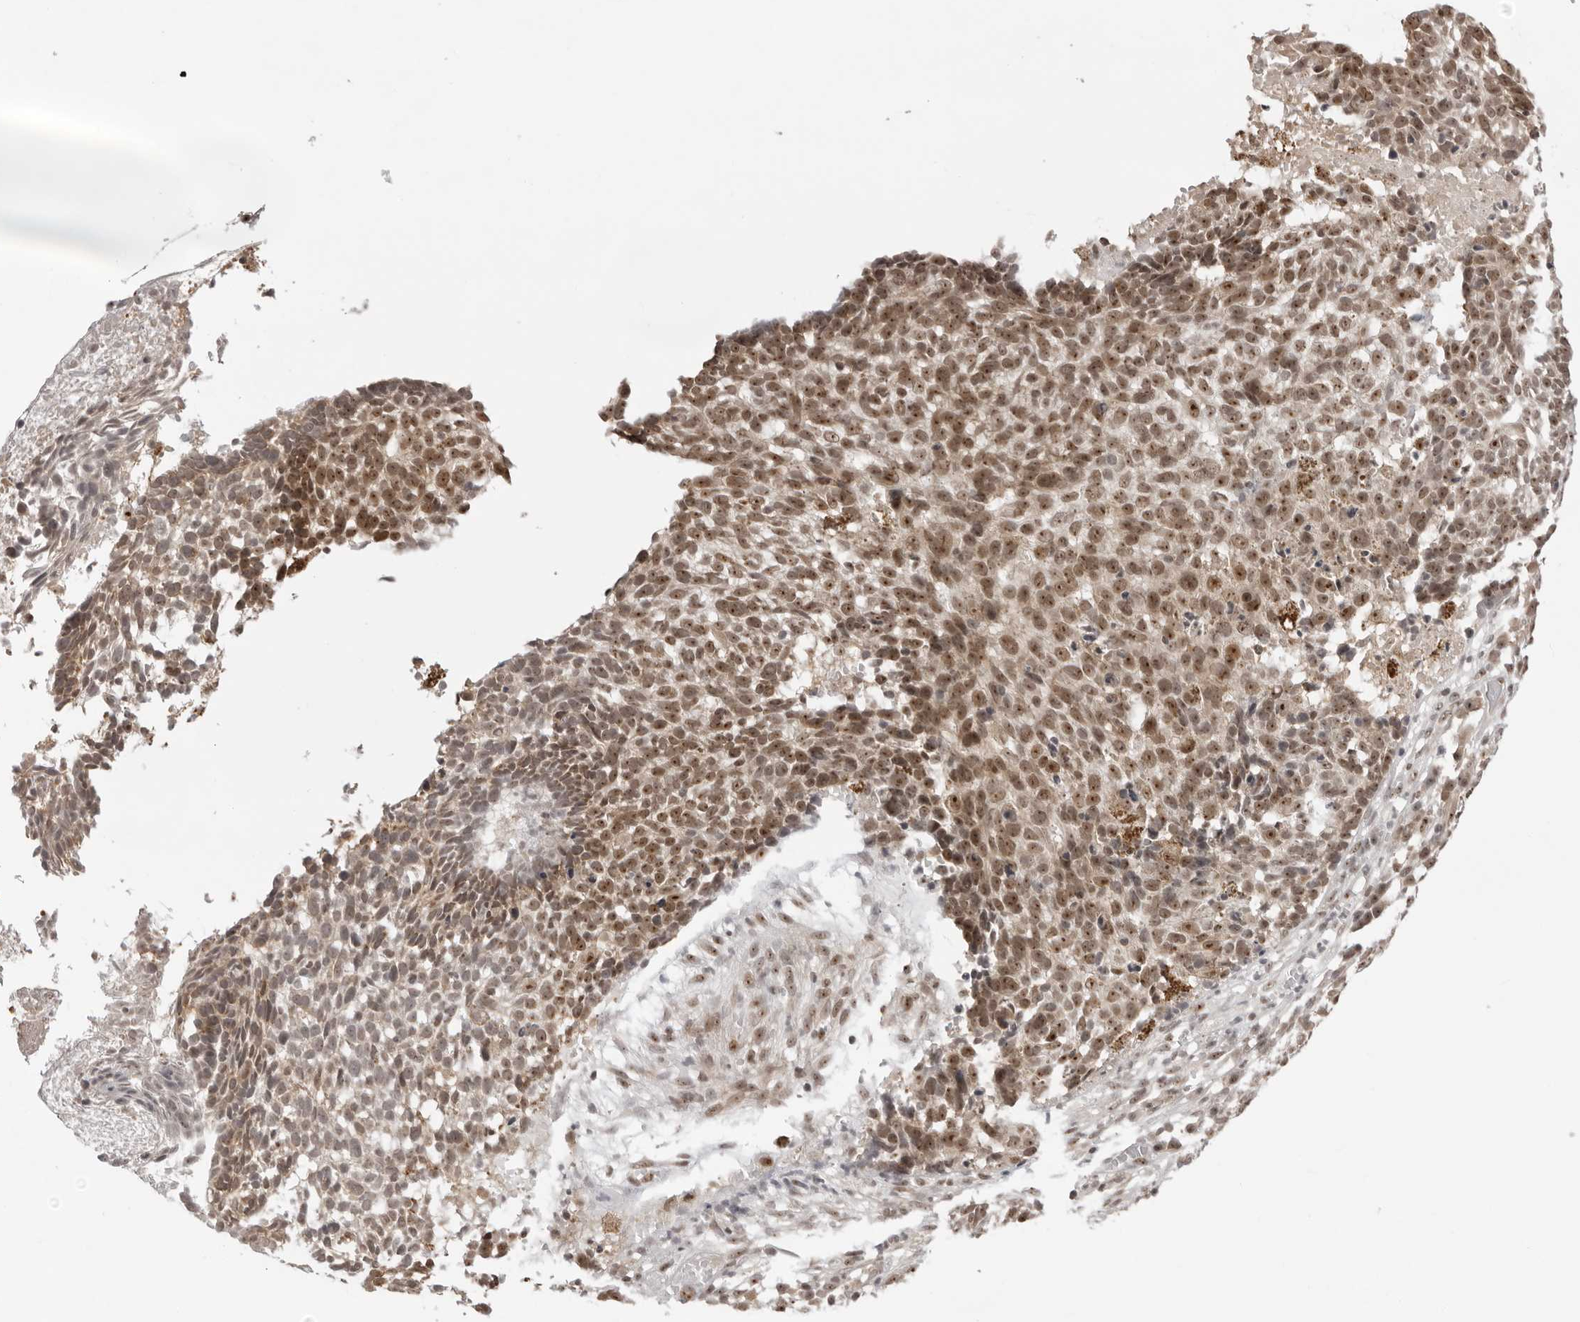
{"staining": {"intensity": "moderate", "quantity": ">75%", "location": "cytoplasmic/membranous,nuclear"}, "tissue": "skin cancer", "cell_type": "Tumor cells", "image_type": "cancer", "snomed": [{"axis": "morphology", "description": "Basal cell carcinoma"}, {"axis": "topography", "description": "Skin"}], "caption": "Immunohistochemistry of skin cancer displays medium levels of moderate cytoplasmic/membranous and nuclear expression in about >75% of tumor cells. The staining was performed using DAB to visualize the protein expression in brown, while the nuclei were stained in blue with hematoxylin (Magnification: 20x).", "gene": "EXOSC10", "patient": {"sex": "male", "age": 85}}